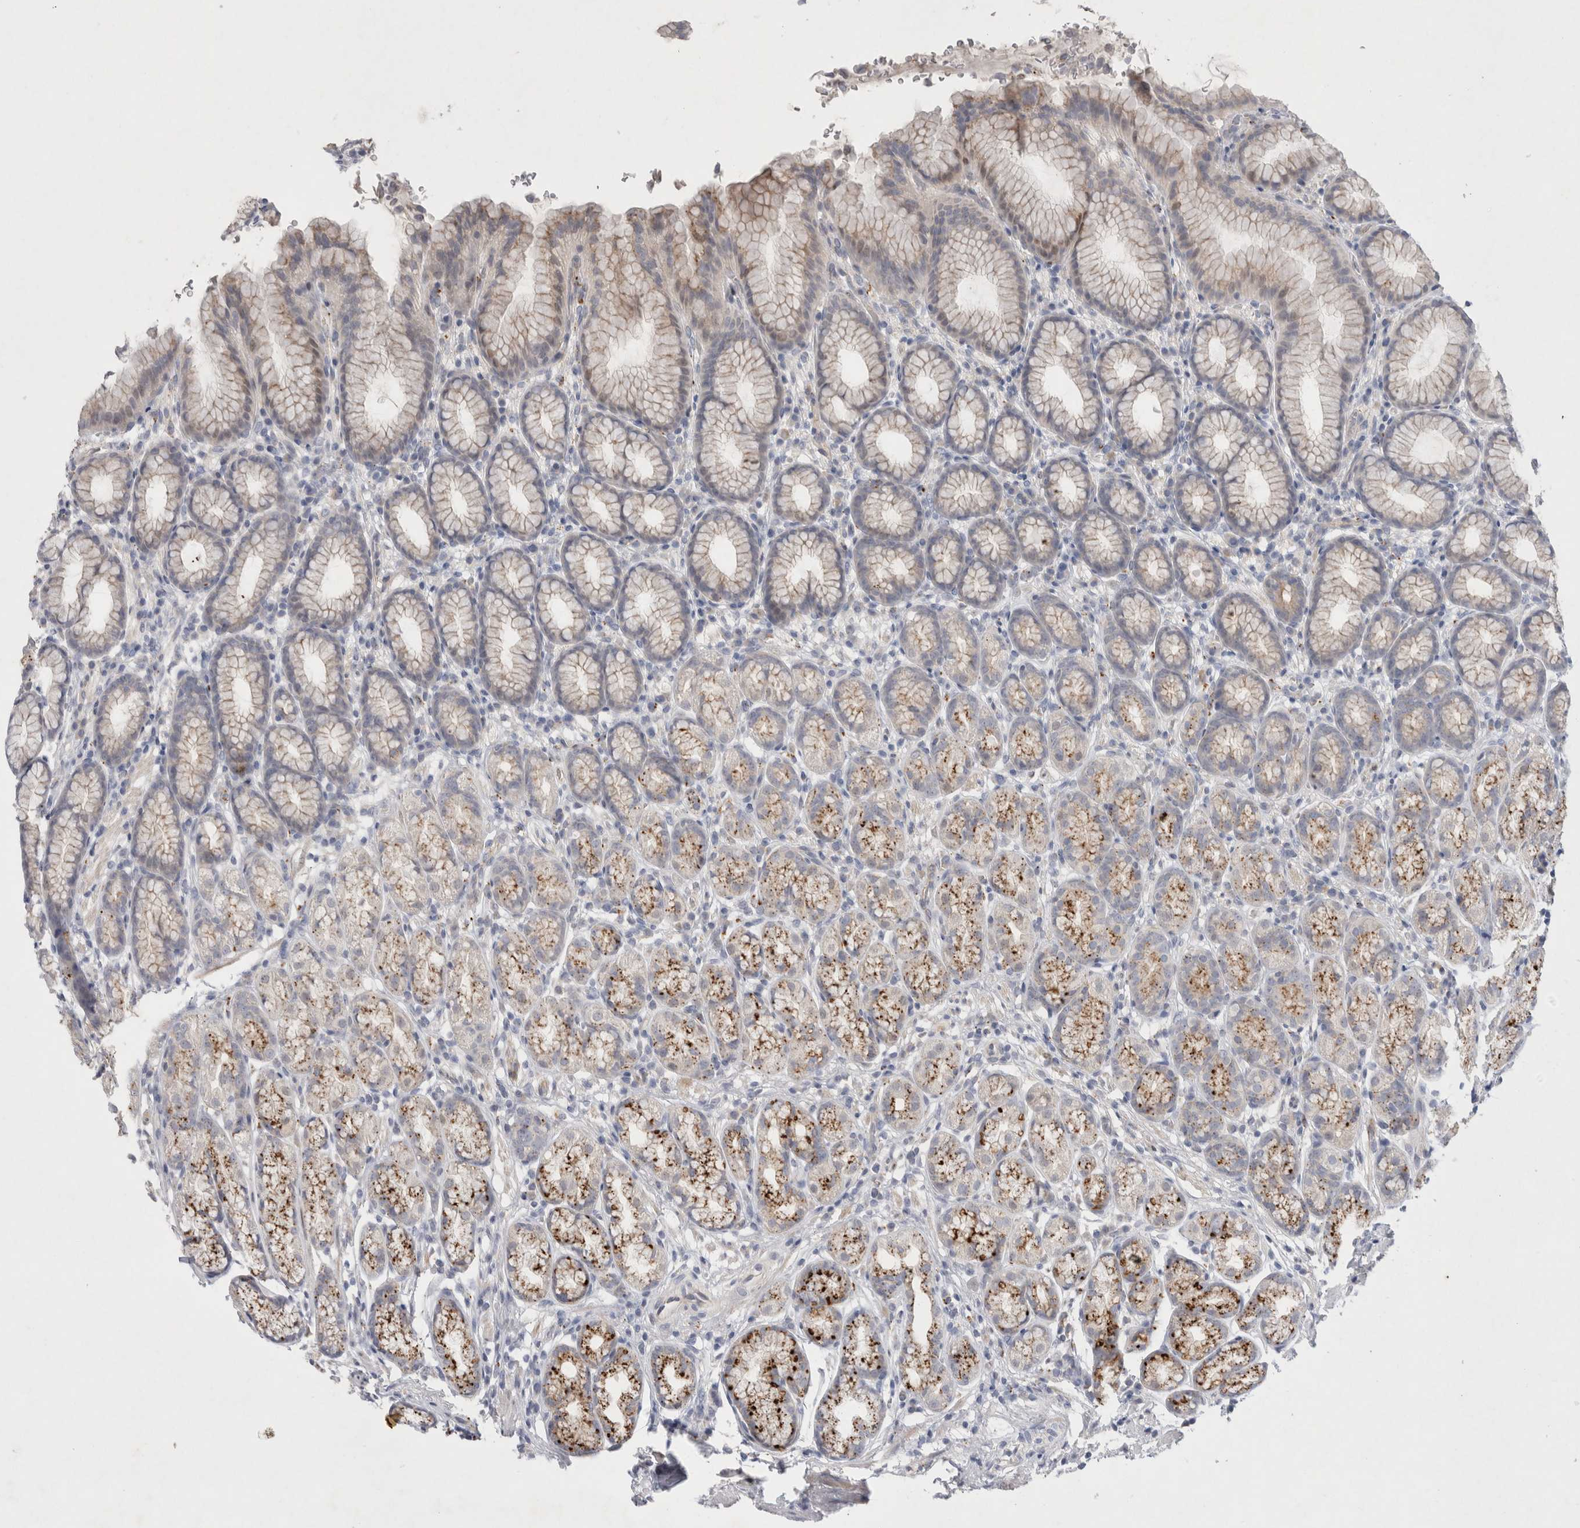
{"staining": {"intensity": "moderate", "quantity": "<25%", "location": "cytoplasmic/membranous"}, "tissue": "stomach", "cell_type": "Glandular cells", "image_type": "normal", "snomed": [{"axis": "morphology", "description": "Normal tissue, NOS"}, {"axis": "topography", "description": "Stomach"}], "caption": "This image shows benign stomach stained with immunohistochemistry (IHC) to label a protein in brown. The cytoplasmic/membranous of glandular cells show moderate positivity for the protein. Nuclei are counter-stained blue.", "gene": "GAA", "patient": {"sex": "male", "age": 42}}